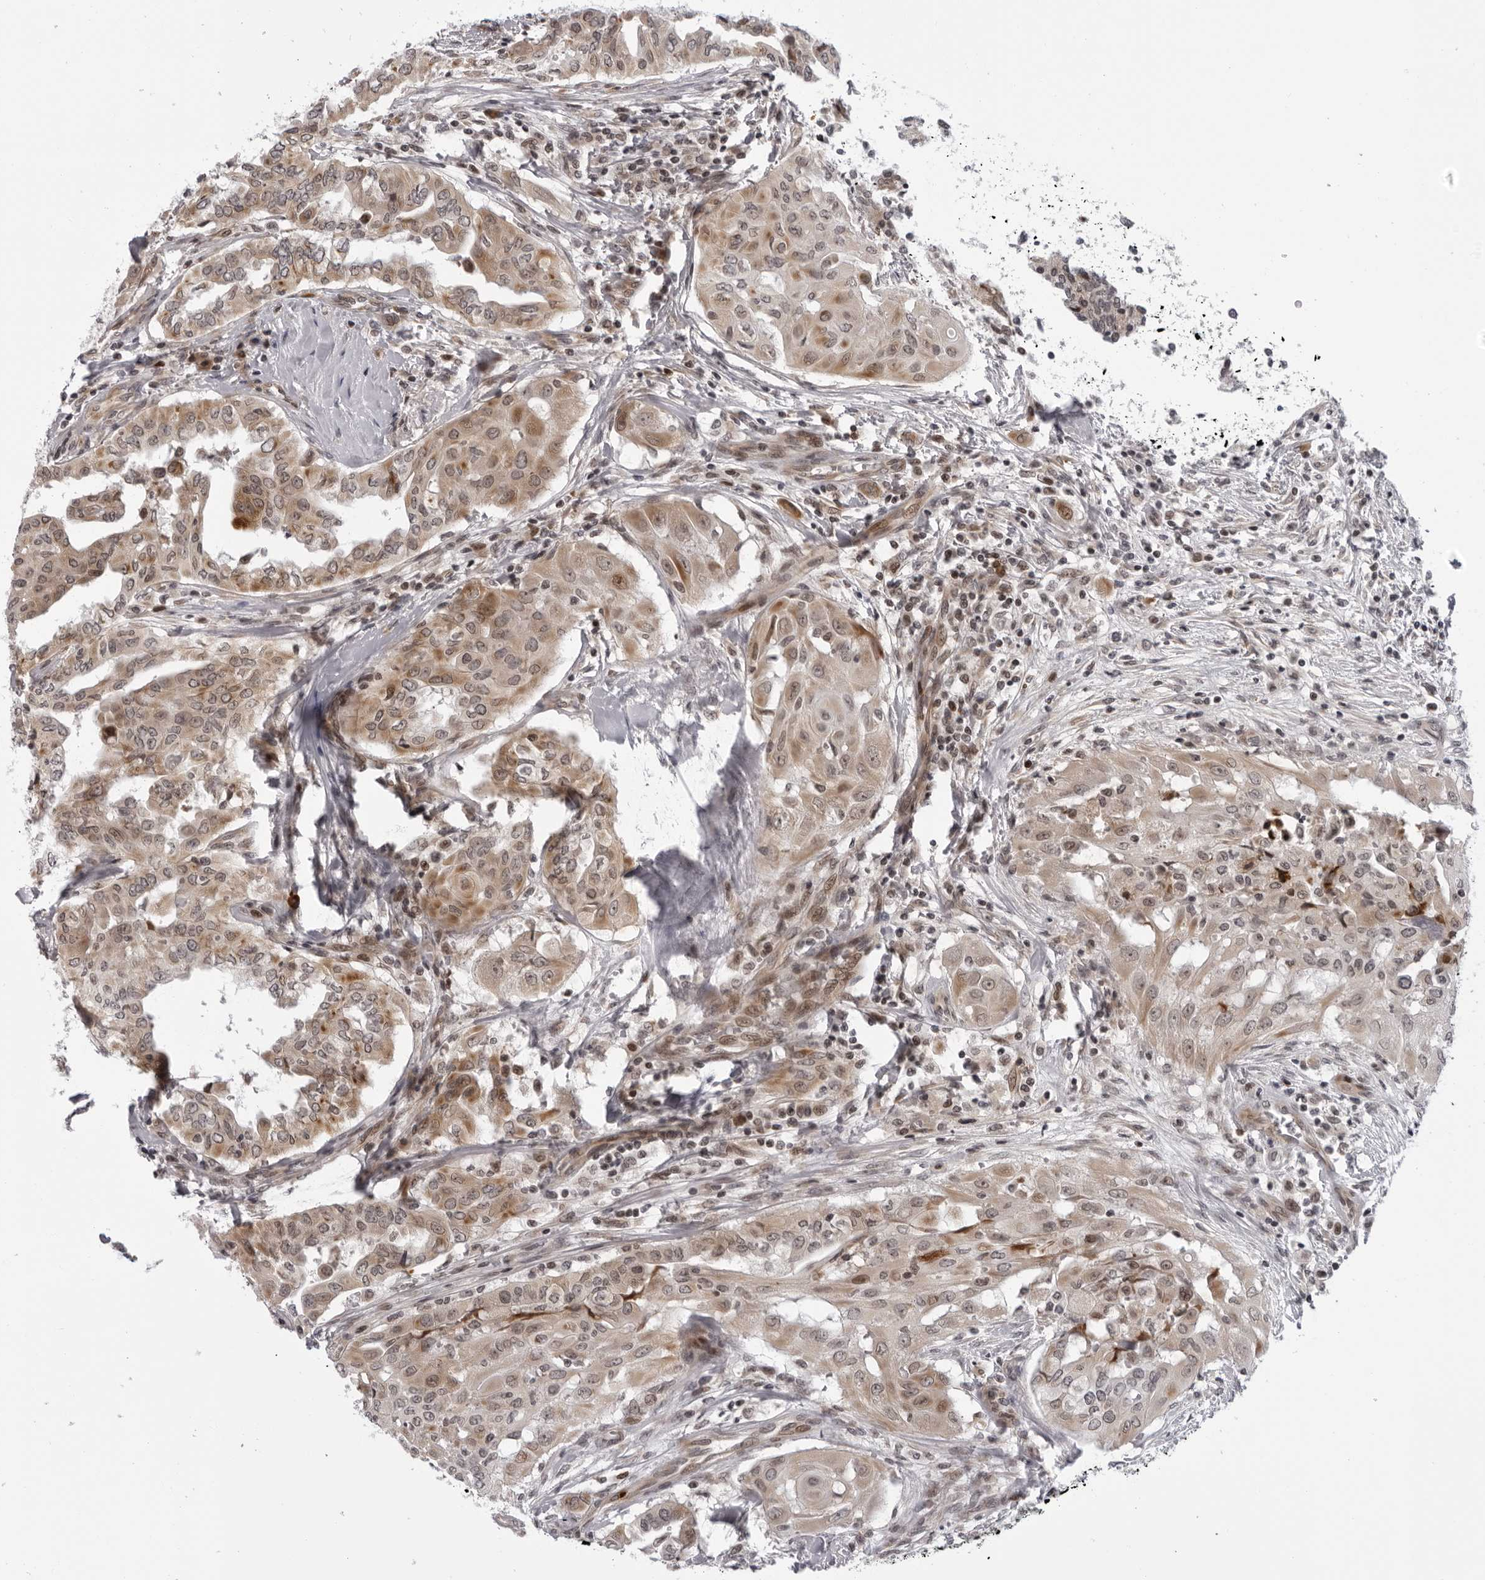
{"staining": {"intensity": "moderate", "quantity": ">75%", "location": "cytoplasmic/membranous"}, "tissue": "thyroid cancer", "cell_type": "Tumor cells", "image_type": "cancer", "snomed": [{"axis": "morphology", "description": "Papillary adenocarcinoma, NOS"}, {"axis": "topography", "description": "Thyroid gland"}], "caption": "A high-resolution photomicrograph shows IHC staining of thyroid cancer (papillary adenocarcinoma), which exhibits moderate cytoplasmic/membranous expression in about >75% of tumor cells.", "gene": "GCSAML", "patient": {"sex": "female", "age": 59}}